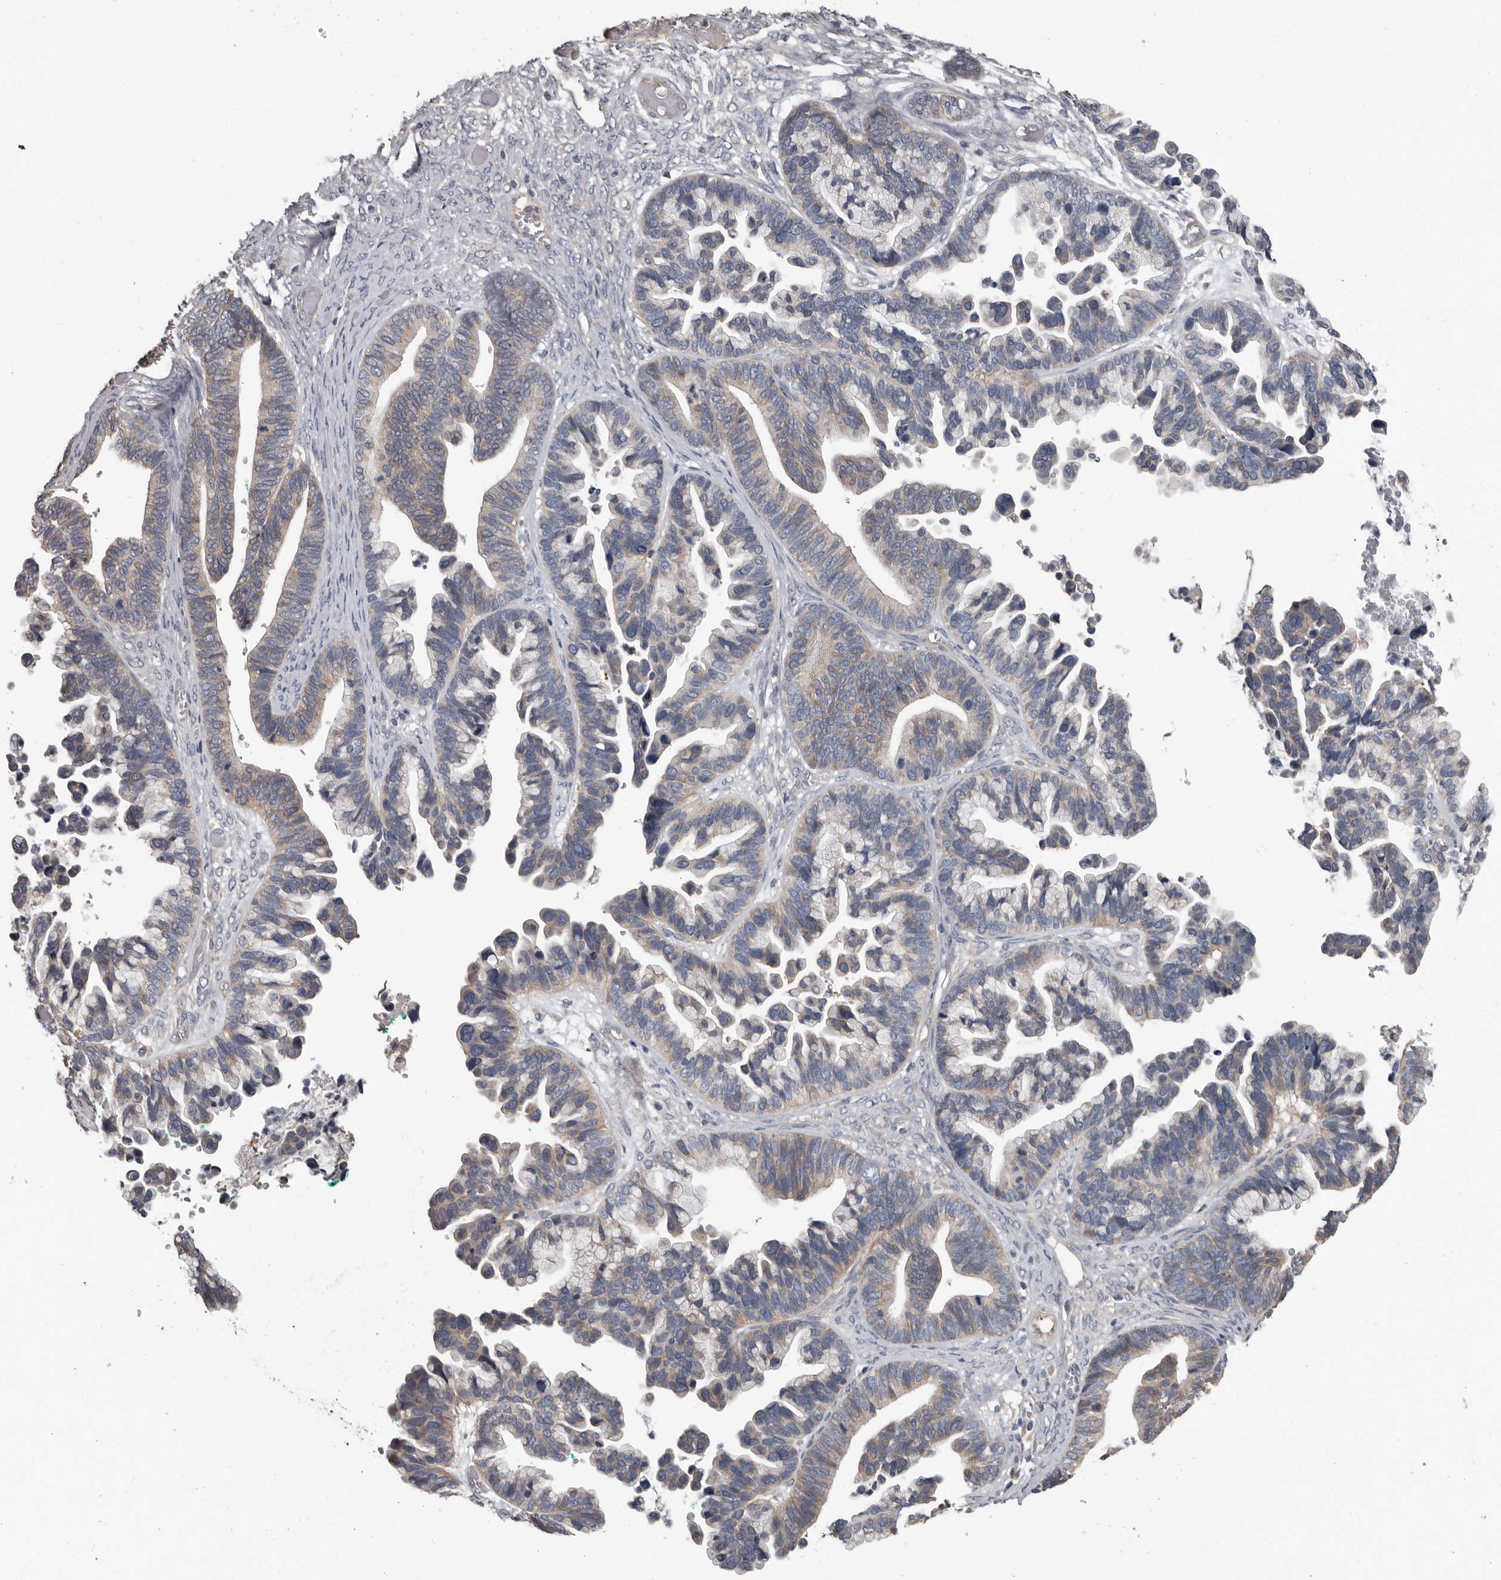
{"staining": {"intensity": "weak", "quantity": "25%-75%", "location": "cytoplasmic/membranous"}, "tissue": "ovarian cancer", "cell_type": "Tumor cells", "image_type": "cancer", "snomed": [{"axis": "morphology", "description": "Cystadenocarcinoma, serous, NOS"}, {"axis": "topography", "description": "Ovary"}], "caption": "Serous cystadenocarcinoma (ovarian) stained with a brown dye reveals weak cytoplasmic/membranous positive staining in approximately 25%-75% of tumor cells.", "gene": "CA6", "patient": {"sex": "female", "age": 56}}